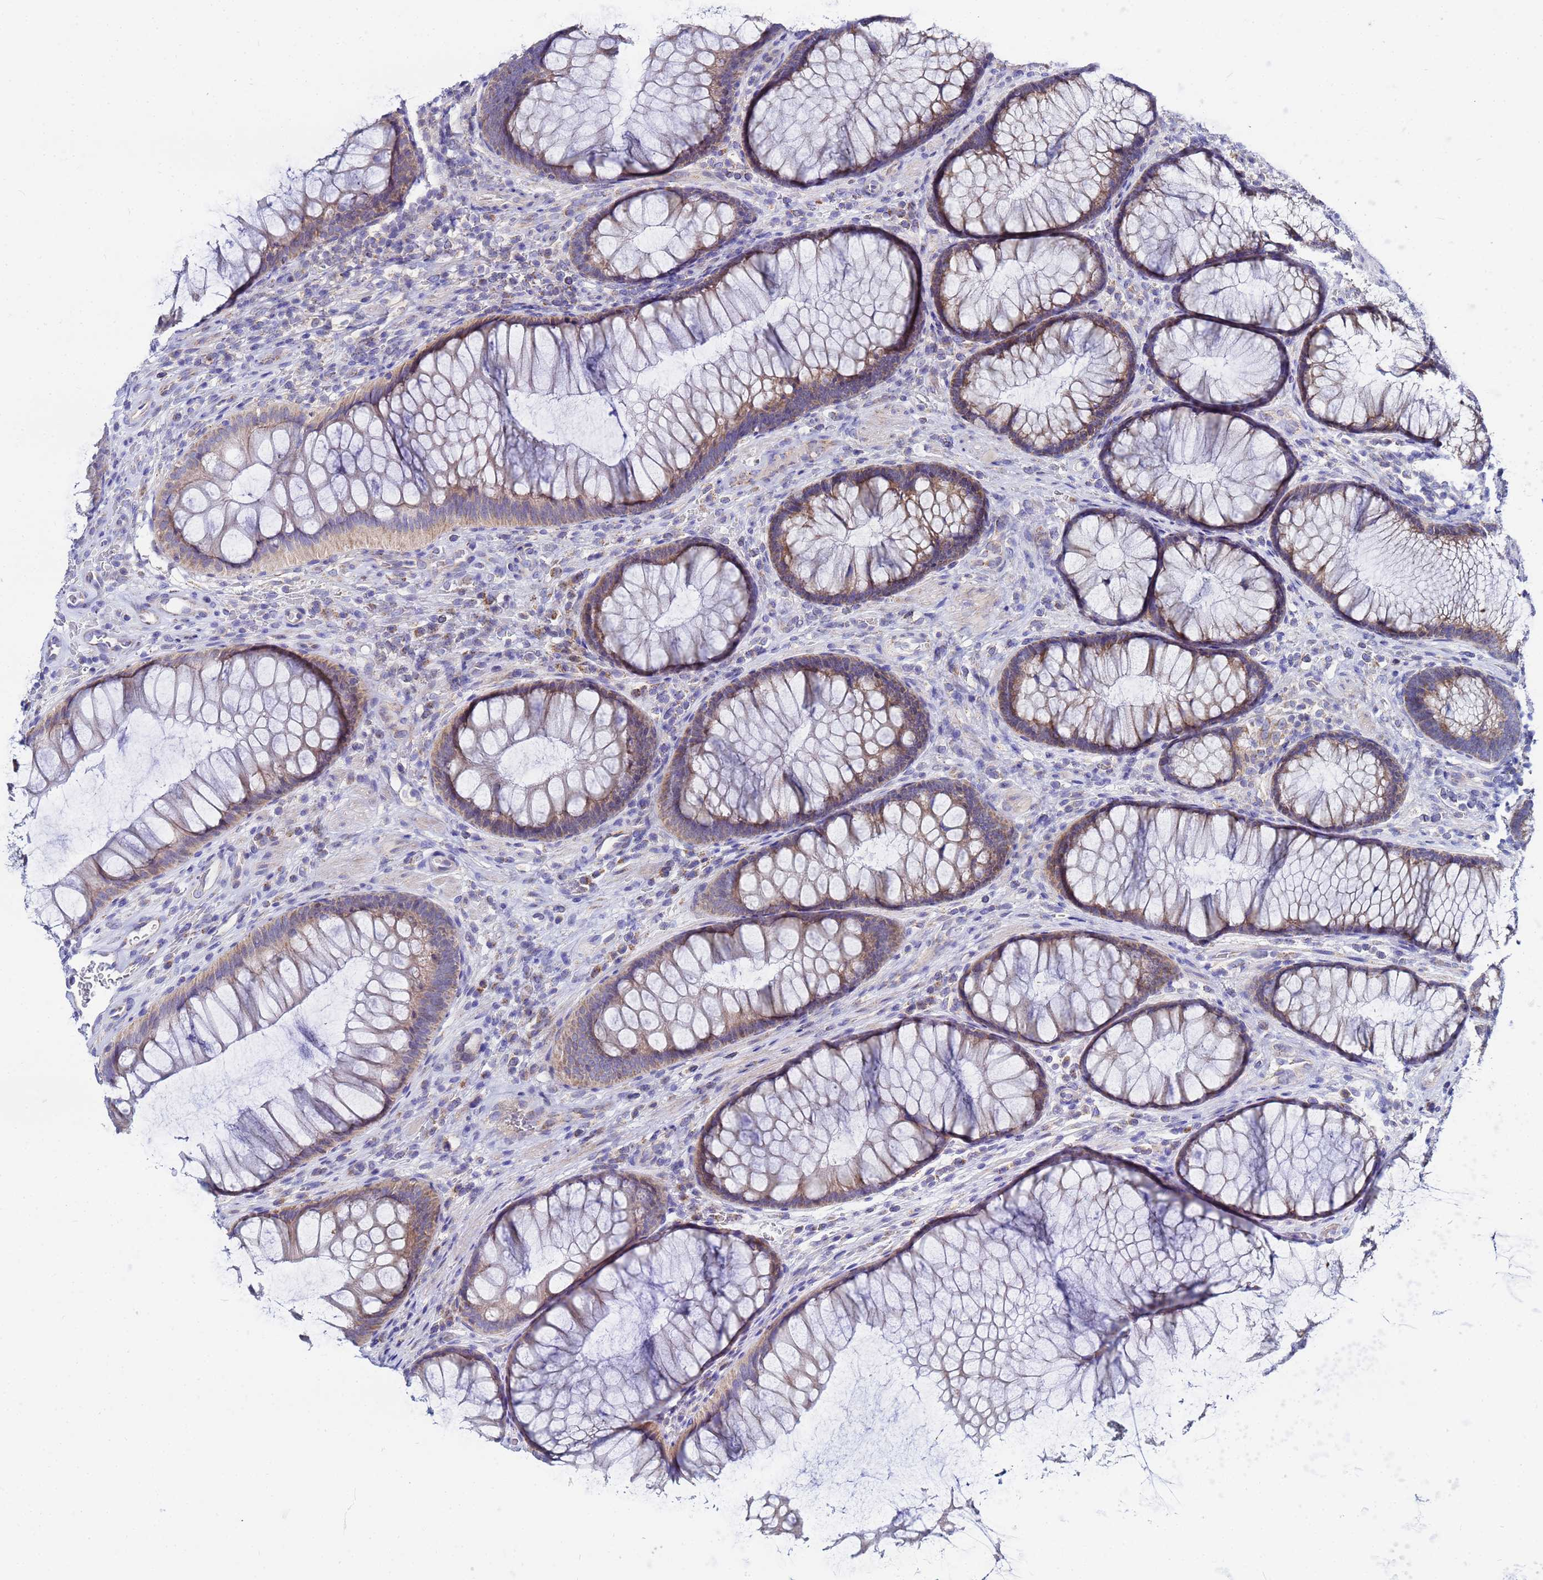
{"staining": {"intensity": "weak", "quantity": ">75%", "location": "cytoplasmic/membranous"}, "tissue": "colon", "cell_type": "Endothelial cells", "image_type": "normal", "snomed": [{"axis": "morphology", "description": "Normal tissue, NOS"}, {"axis": "topography", "description": "Colon"}], "caption": "The histopathology image reveals a brown stain indicating the presence of a protein in the cytoplasmic/membranous of endothelial cells in colon. (DAB IHC with brightfield microscopy, high magnification).", "gene": "FAHD2A", "patient": {"sex": "female", "age": 82}}